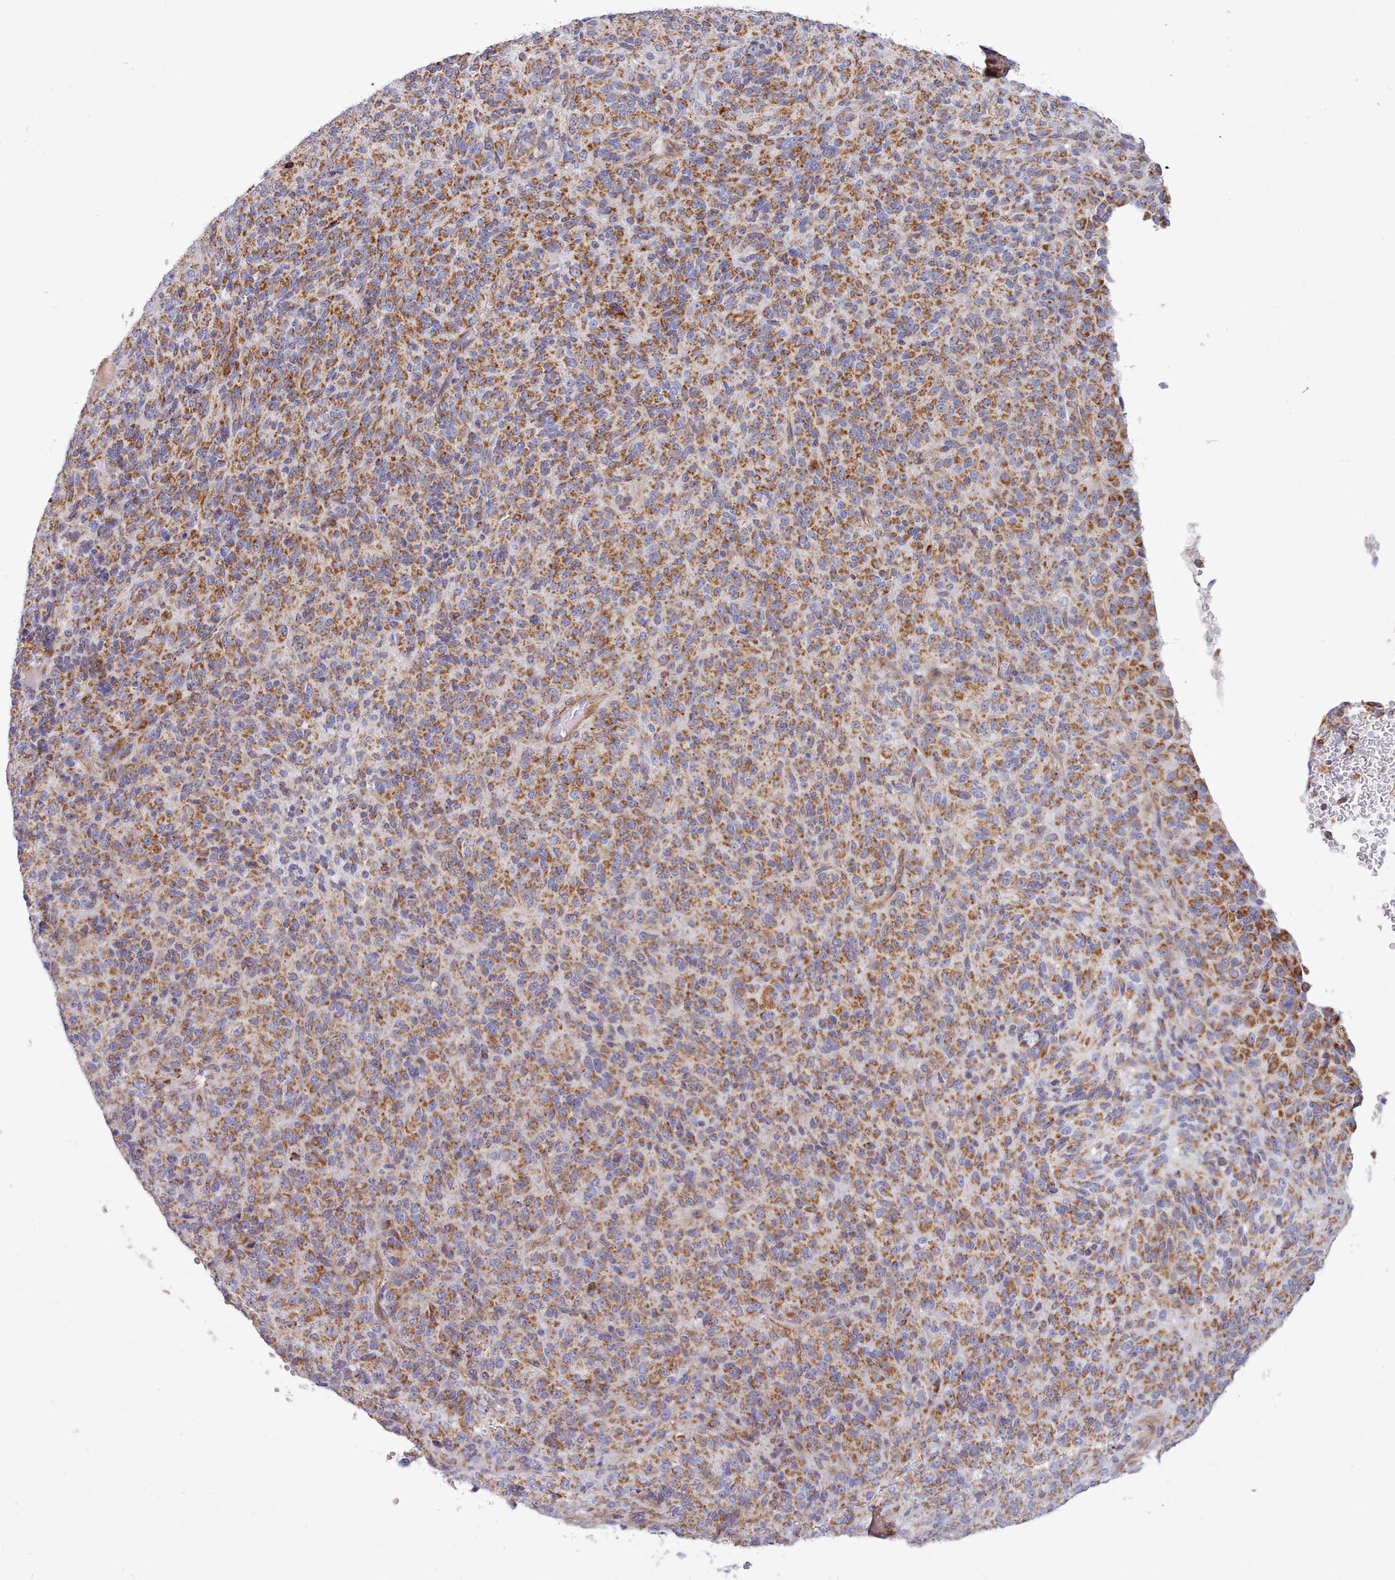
{"staining": {"intensity": "strong", "quantity": ">75%", "location": "cytoplasmic/membranous"}, "tissue": "melanoma", "cell_type": "Tumor cells", "image_type": "cancer", "snomed": [{"axis": "morphology", "description": "Malignant melanoma, Metastatic site"}, {"axis": "topography", "description": "Brain"}], "caption": "Melanoma stained for a protein exhibits strong cytoplasmic/membranous positivity in tumor cells. (DAB (3,3'-diaminobenzidine) IHC, brown staining for protein, blue staining for nuclei).", "gene": "MRPL21", "patient": {"sex": "female", "age": 56}}